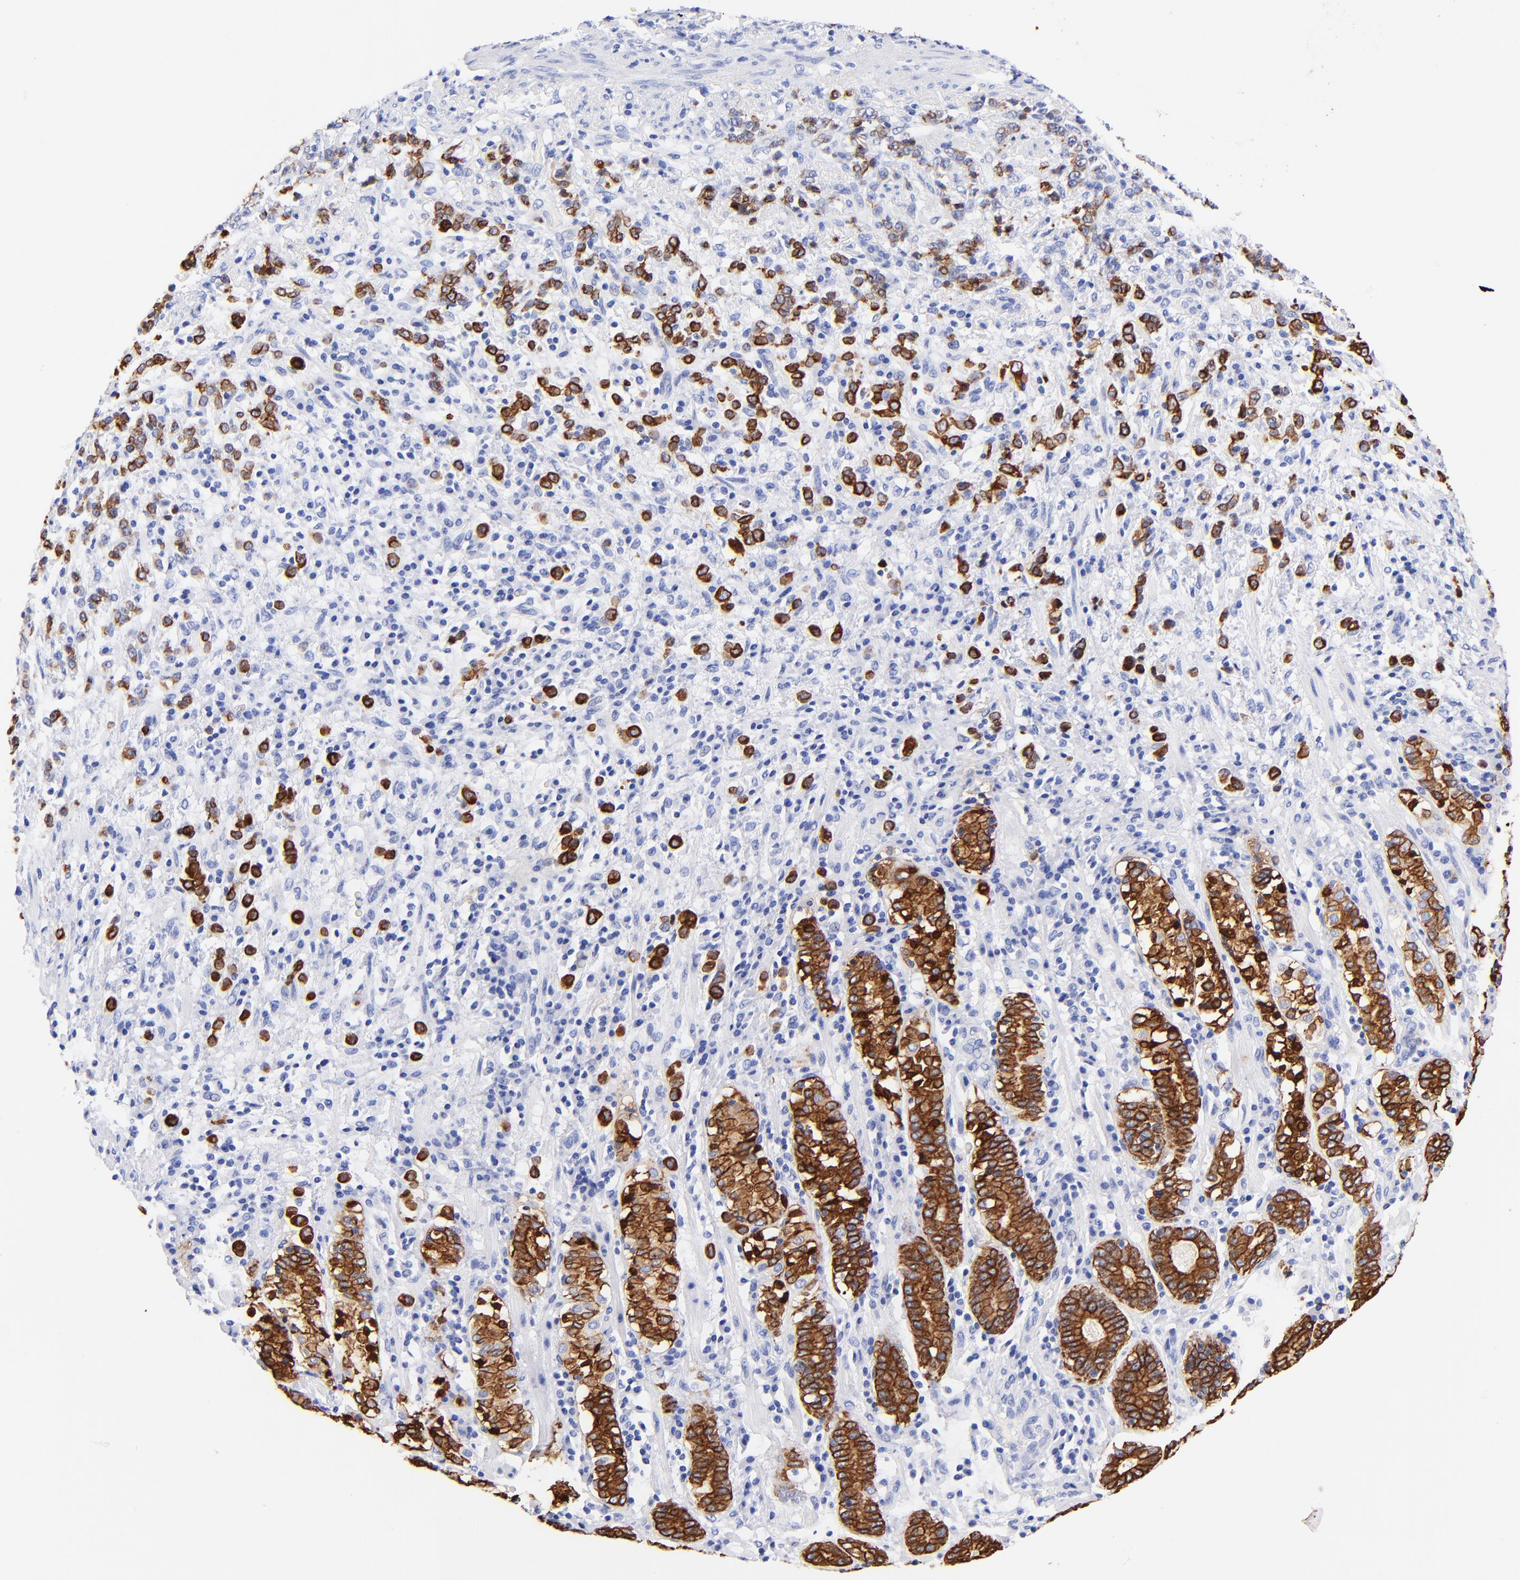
{"staining": {"intensity": "strong", "quantity": ">75%", "location": "cytoplasmic/membranous"}, "tissue": "stomach cancer", "cell_type": "Tumor cells", "image_type": "cancer", "snomed": [{"axis": "morphology", "description": "Adenocarcinoma, NOS"}, {"axis": "topography", "description": "Stomach, lower"}], "caption": "Tumor cells display strong cytoplasmic/membranous expression in about >75% of cells in stomach adenocarcinoma.", "gene": "KRT19", "patient": {"sex": "male", "age": 88}}